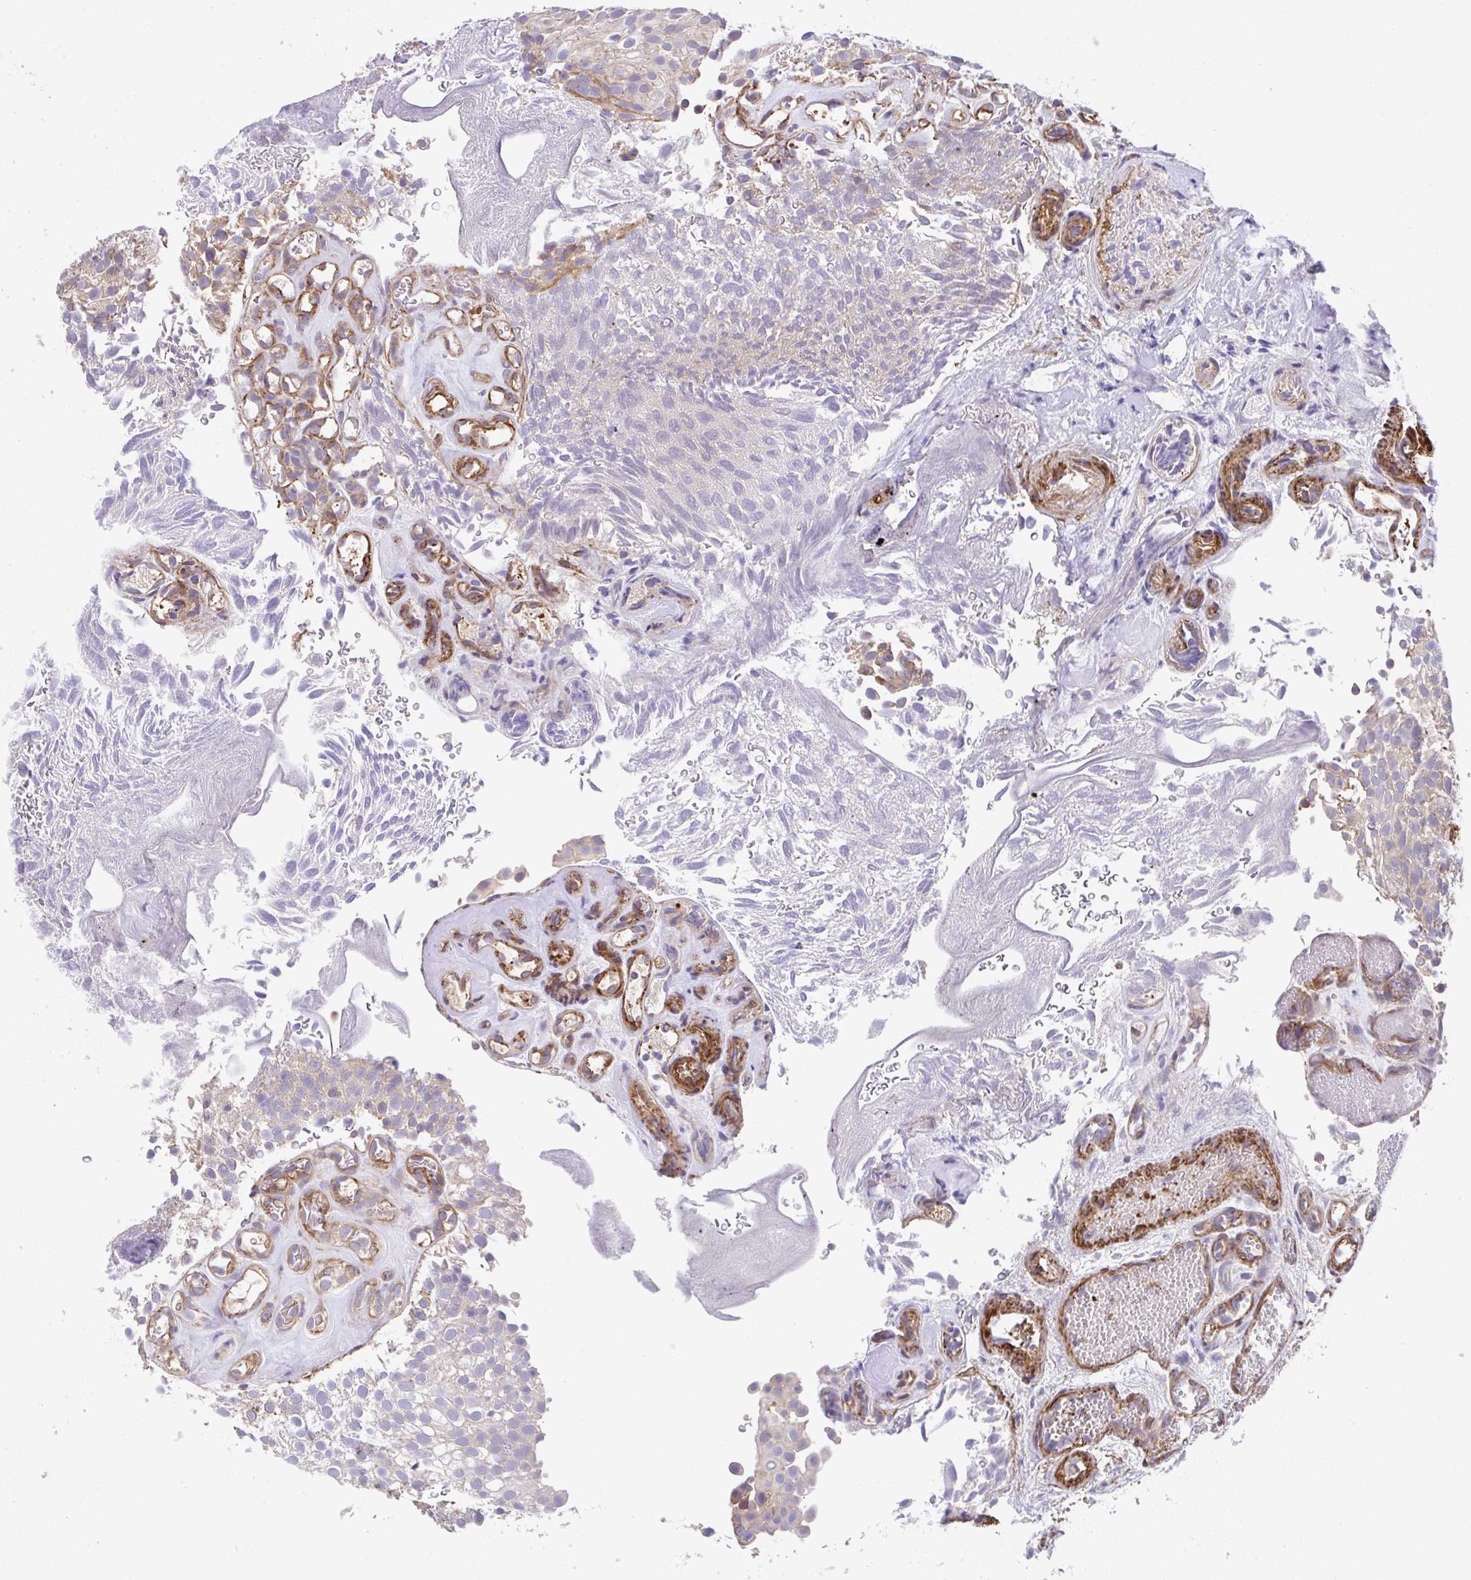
{"staining": {"intensity": "weak", "quantity": "25%-75%", "location": "cytoplasmic/membranous"}, "tissue": "urothelial cancer", "cell_type": "Tumor cells", "image_type": "cancer", "snomed": [{"axis": "morphology", "description": "Urothelial carcinoma, Low grade"}, {"axis": "topography", "description": "Urinary bladder"}], "caption": "This is an image of immunohistochemistry staining of low-grade urothelial carcinoma, which shows weak expression in the cytoplasmic/membranous of tumor cells.", "gene": "ZNF696", "patient": {"sex": "male", "age": 78}}